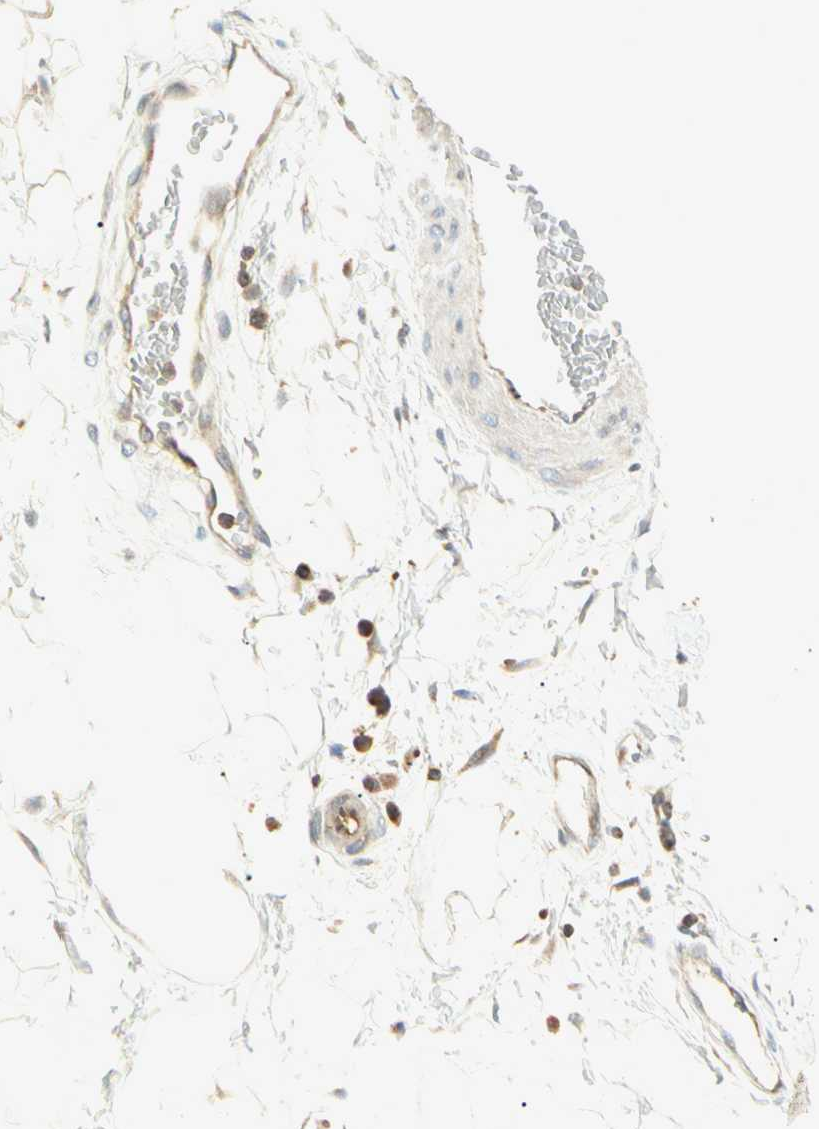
{"staining": {"intensity": "negative", "quantity": "none", "location": "none"}, "tissue": "adipose tissue", "cell_type": "Adipocytes", "image_type": "normal", "snomed": [{"axis": "morphology", "description": "Normal tissue, NOS"}, {"axis": "topography", "description": "Soft tissue"}], "caption": "This is an immunohistochemistry histopathology image of normal human adipose tissue. There is no staining in adipocytes.", "gene": "CDH6", "patient": {"sex": "male", "age": 72}}